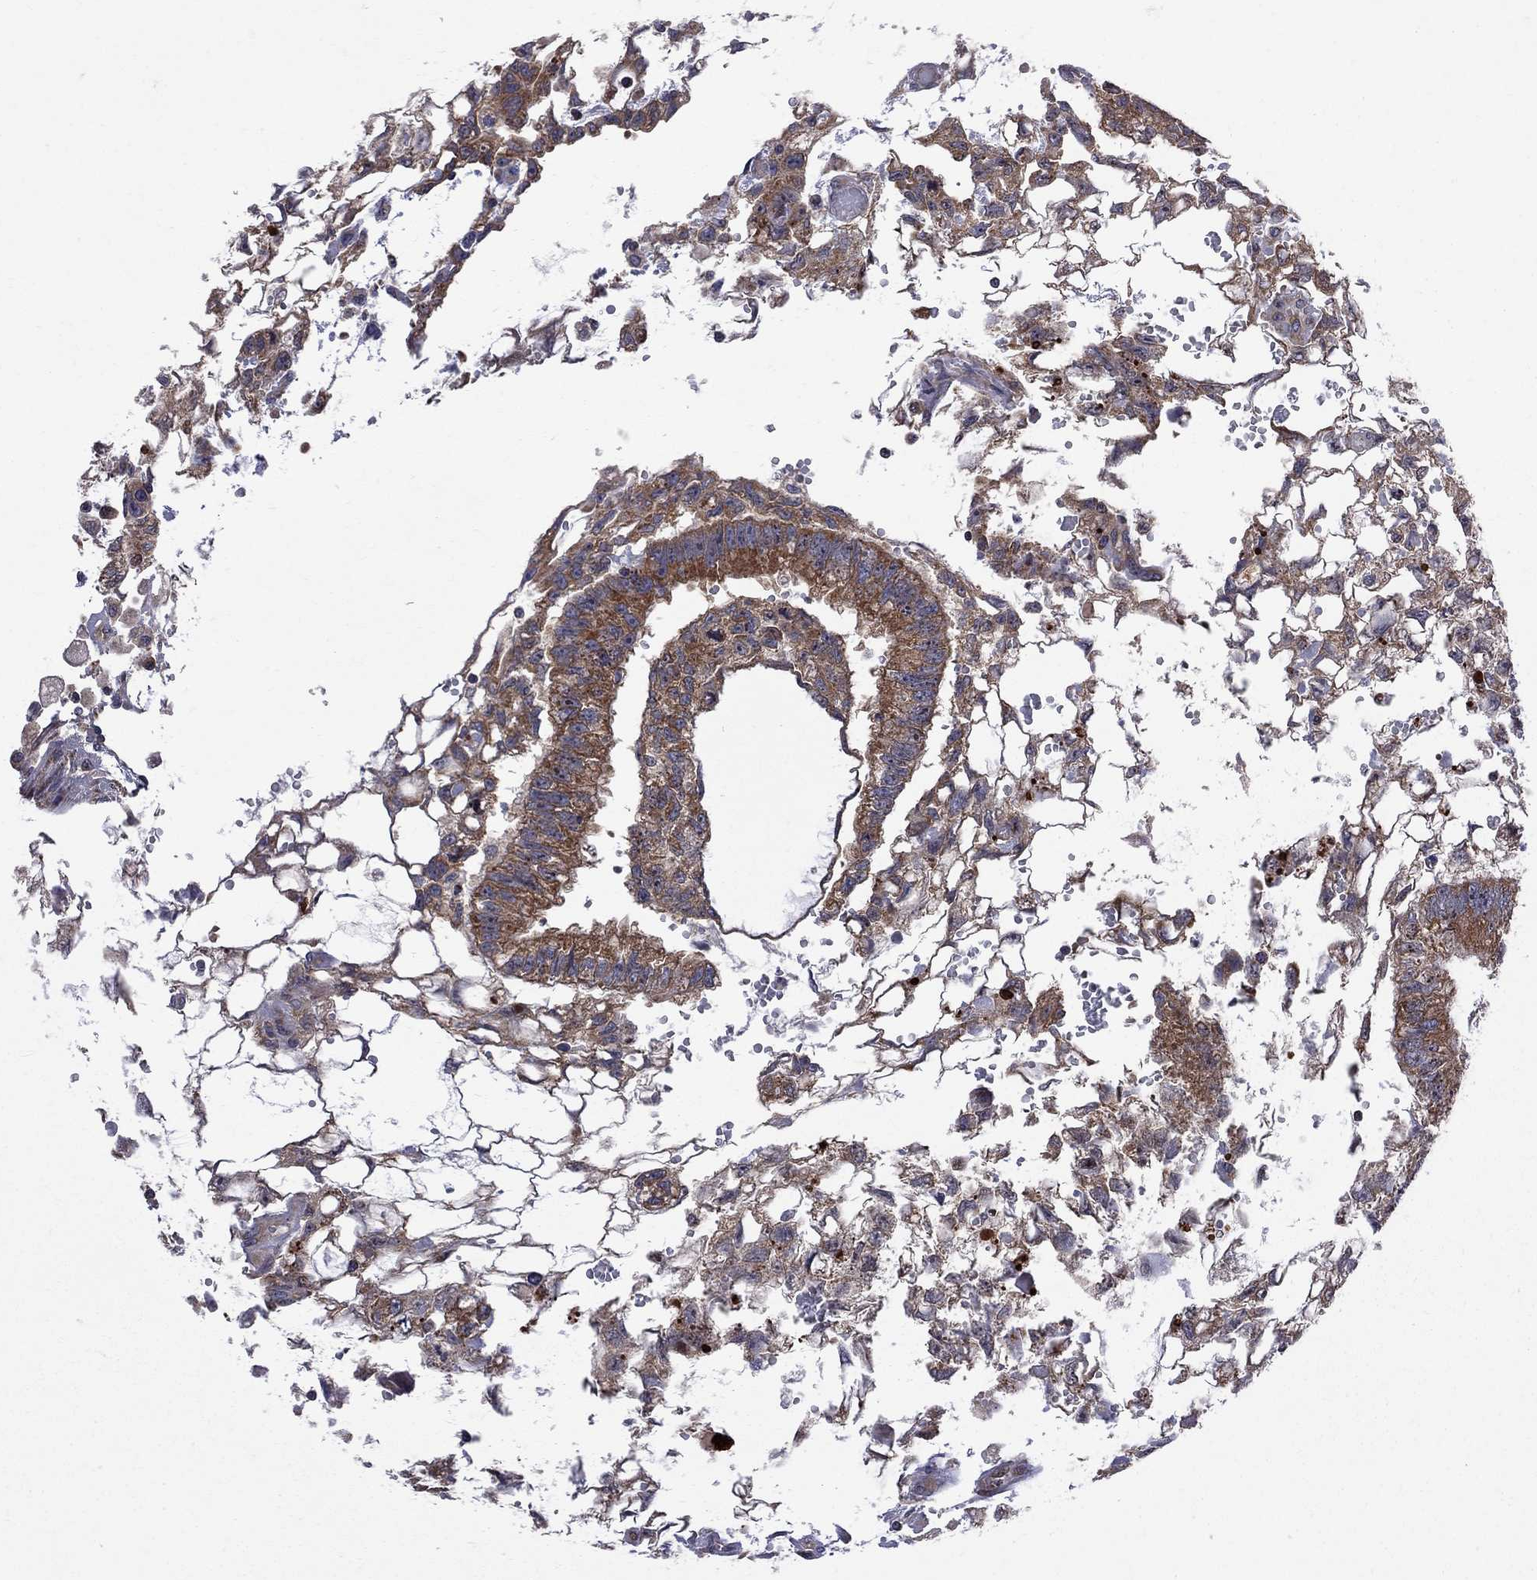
{"staining": {"intensity": "moderate", "quantity": ">75%", "location": "cytoplasmic/membranous"}, "tissue": "testis cancer", "cell_type": "Tumor cells", "image_type": "cancer", "snomed": [{"axis": "morphology", "description": "Carcinoma, Embryonal, NOS"}, {"axis": "topography", "description": "Testis"}], "caption": "Human testis cancer stained with a protein marker demonstrates moderate staining in tumor cells.", "gene": "CNOT11", "patient": {"sex": "male", "age": 32}}